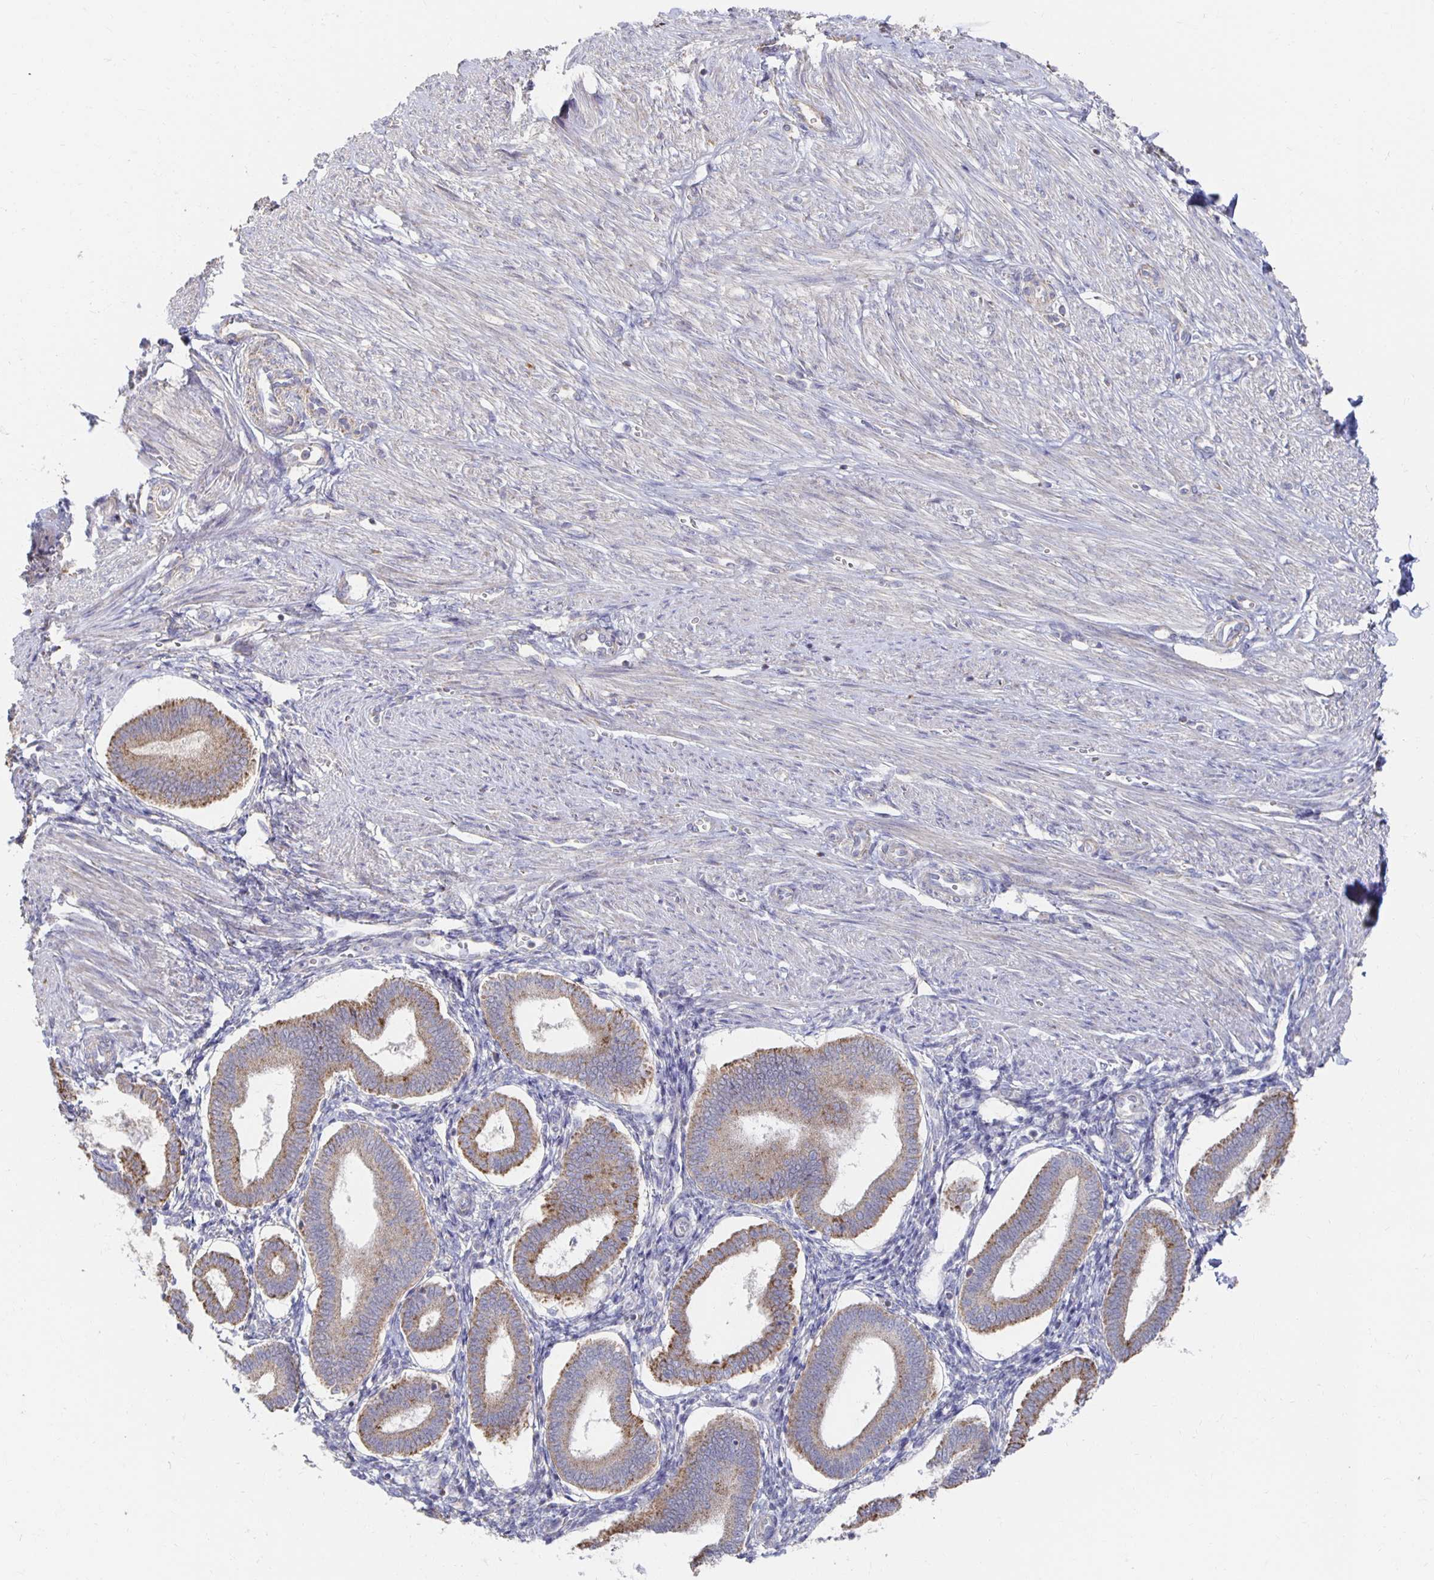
{"staining": {"intensity": "negative", "quantity": "none", "location": "none"}, "tissue": "endometrium", "cell_type": "Cells in endometrial stroma", "image_type": "normal", "snomed": [{"axis": "morphology", "description": "Normal tissue, NOS"}, {"axis": "topography", "description": "Endometrium"}], "caption": "Cells in endometrial stroma show no significant staining in unremarkable endometrium. (DAB immunohistochemistry visualized using brightfield microscopy, high magnification).", "gene": "NKX2", "patient": {"sex": "female", "age": 24}}